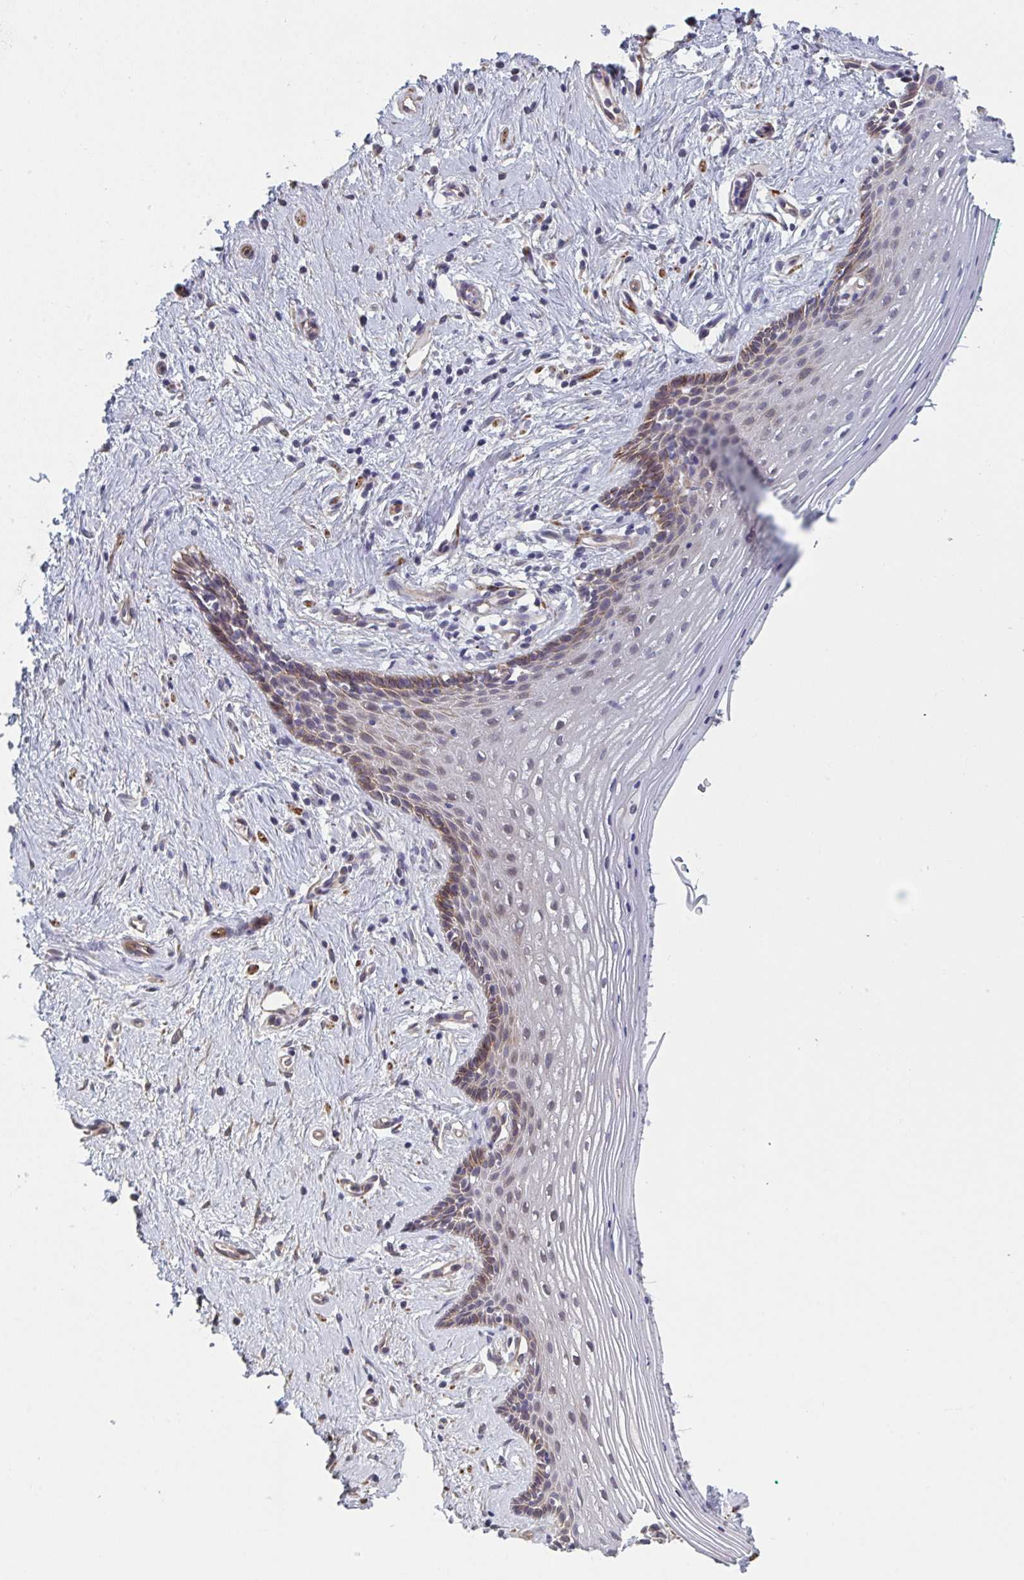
{"staining": {"intensity": "moderate", "quantity": "25%-75%", "location": "cytoplasmic/membranous"}, "tissue": "vagina", "cell_type": "Squamous epithelial cells", "image_type": "normal", "snomed": [{"axis": "morphology", "description": "Normal tissue, NOS"}, {"axis": "topography", "description": "Vagina"}], "caption": "Brown immunohistochemical staining in normal human vagina shows moderate cytoplasmic/membranous staining in about 25%-75% of squamous epithelial cells. The protein of interest is shown in brown color, while the nuclei are stained blue.", "gene": "TNFSF10", "patient": {"sex": "female", "age": 42}}